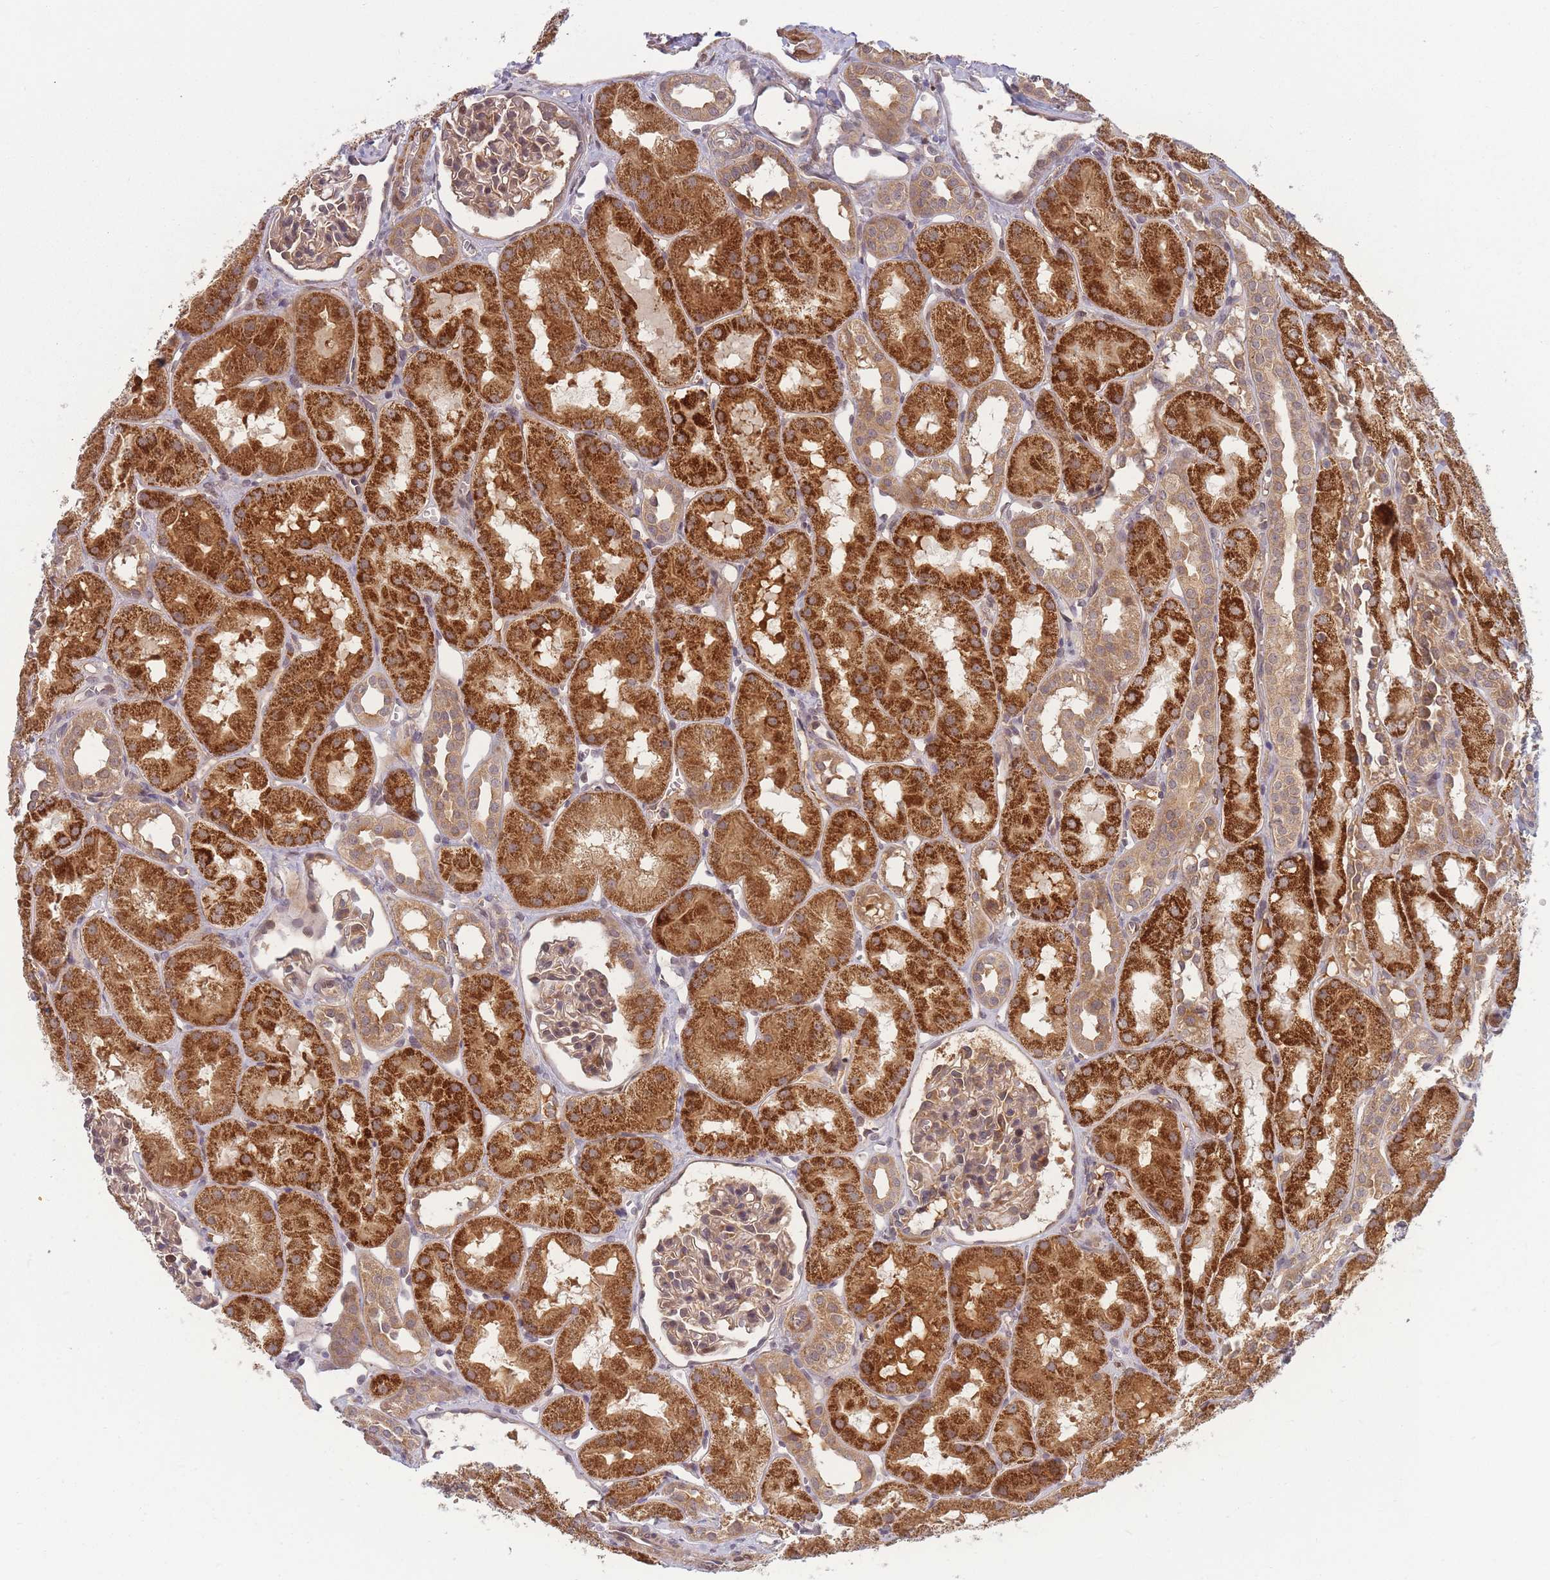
{"staining": {"intensity": "weak", "quantity": "25%-75%", "location": "cytoplasmic/membranous"}, "tissue": "kidney", "cell_type": "Cells in glomeruli", "image_type": "normal", "snomed": [{"axis": "morphology", "description": "Normal tissue, NOS"}, {"axis": "topography", "description": "Kidney"}, {"axis": "topography", "description": "Urinary bladder"}], "caption": "Immunohistochemical staining of normal kidney reveals weak cytoplasmic/membranous protein staining in approximately 25%-75% of cells in glomeruli.", "gene": "FAM153A", "patient": {"sex": "male", "age": 16}}